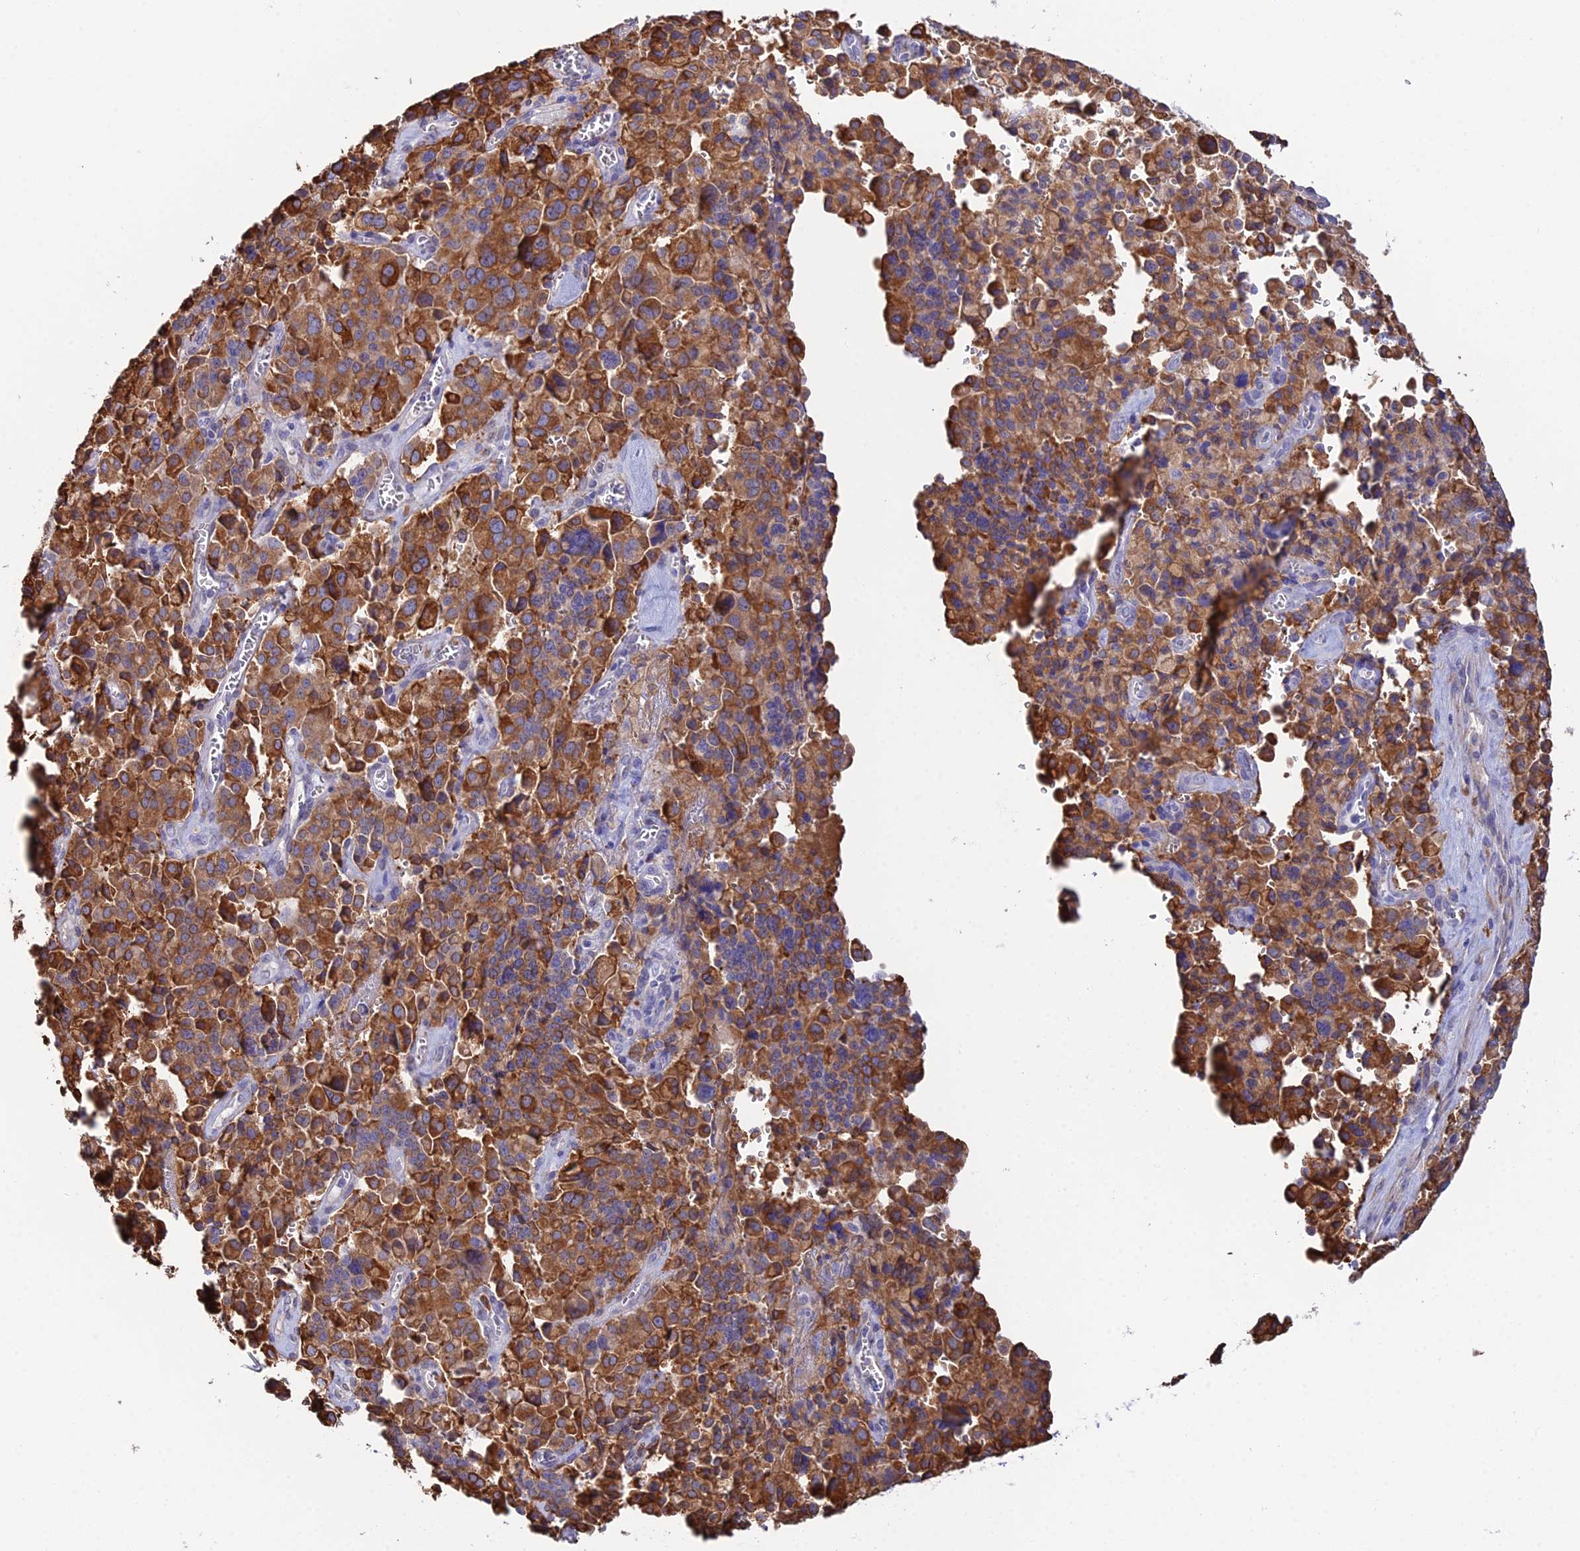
{"staining": {"intensity": "strong", "quantity": ">75%", "location": "cytoplasmic/membranous"}, "tissue": "pancreatic cancer", "cell_type": "Tumor cells", "image_type": "cancer", "snomed": [{"axis": "morphology", "description": "Adenocarcinoma, NOS"}, {"axis": "topography", "description": "Pancreas"}], "caption": "A high-resolution photomicrograph shows immunohistochemistry staining of pancreatic cancer (adenocarcinoma), which shows strong cytoplasmic/membranous staining in approximately >75% of tumor cells. (Stains: DAB in brown, nuclei in blue, Microscopy: brightfield microscopy at high magnification).", "gene": "MXRA7", "patient": {"sex": "male", "age": 65}}